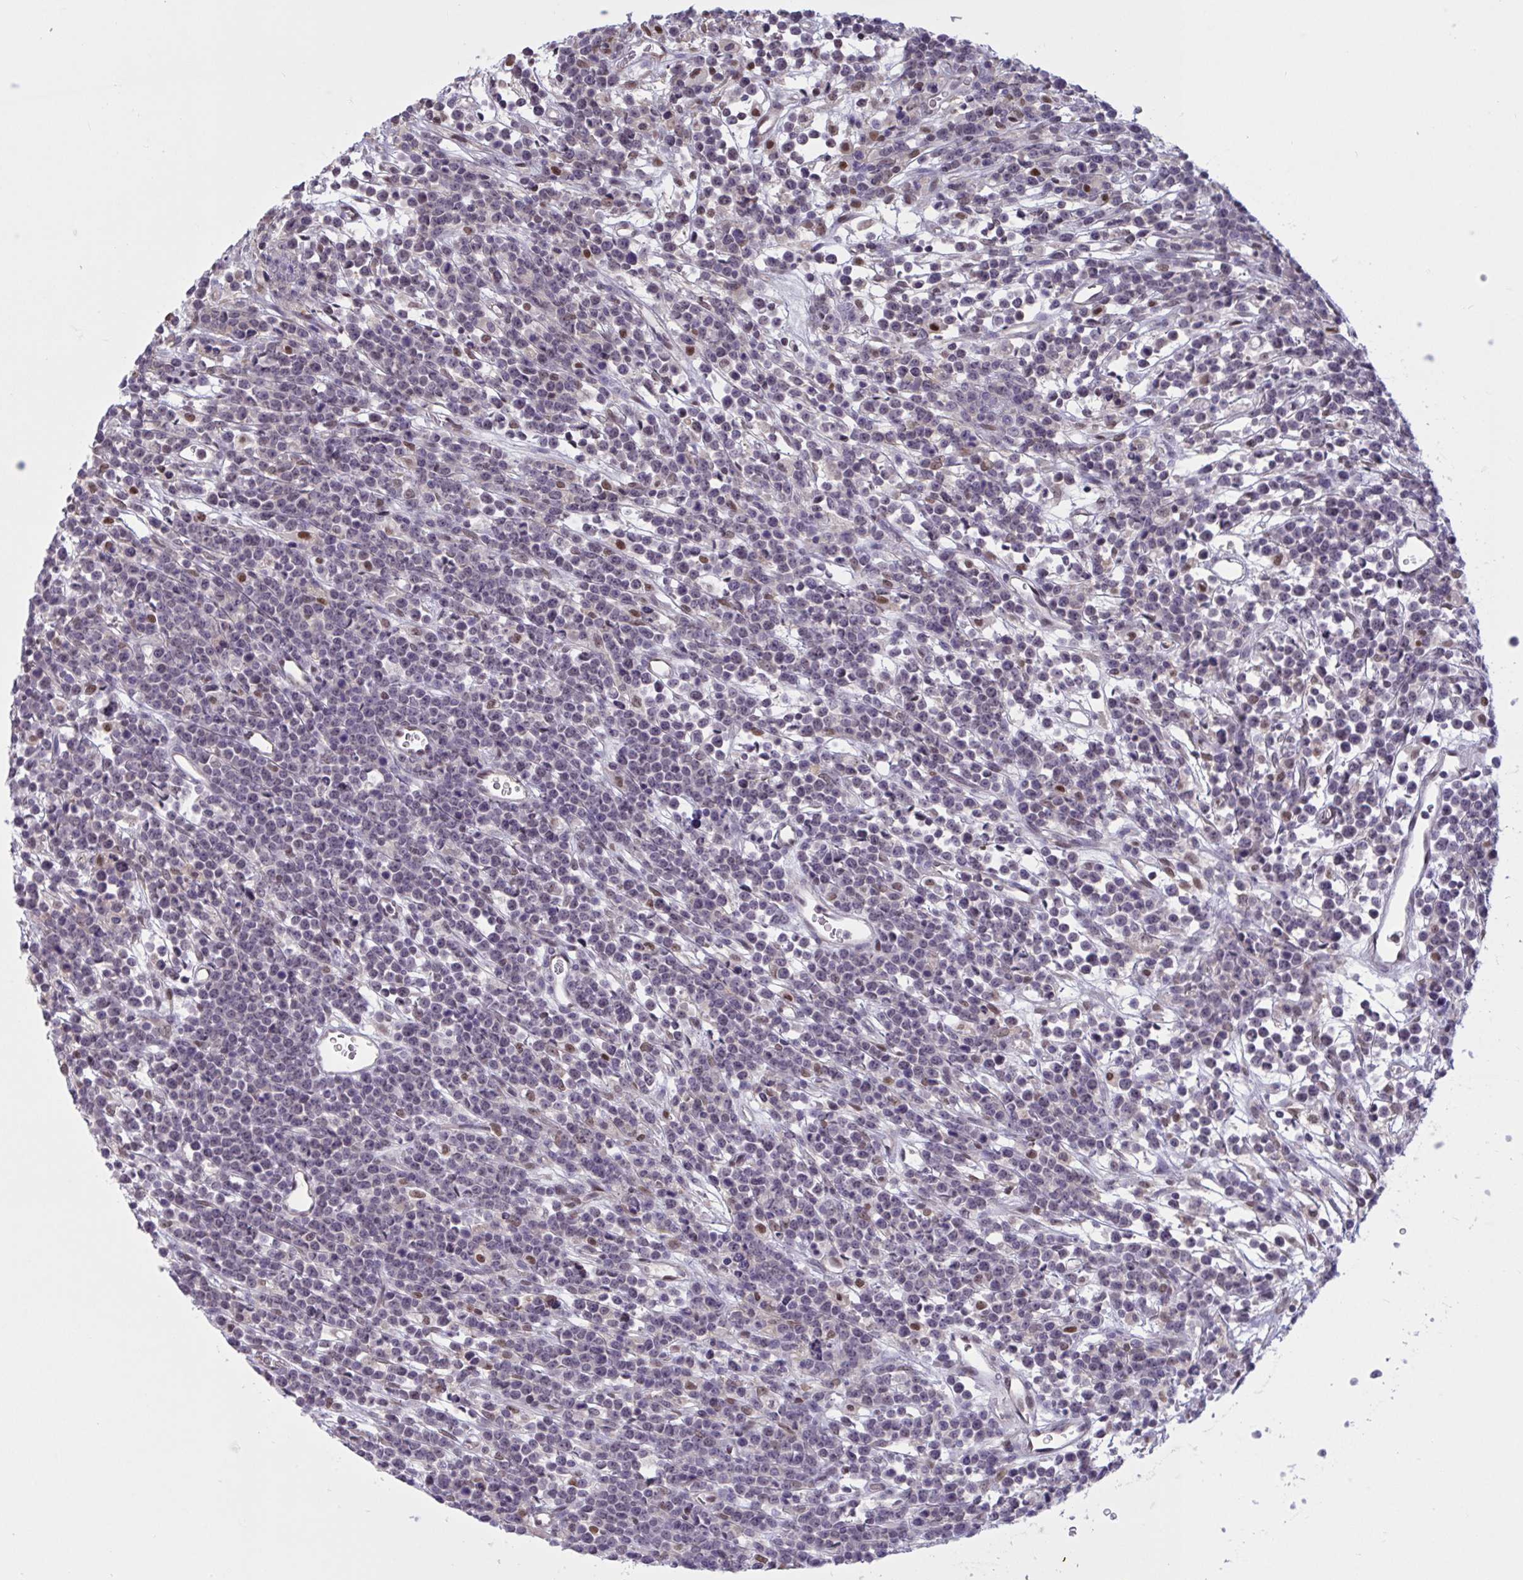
{"staining": {"intensity": "negative", "quantity": "none", "location": "none"}, "tissue": "lymphoma", "cell_type": "Tumor cells", "image_type": "cancer", "snomed": [{"axis": "morphology", "description": "Malignant lymphoma, non-Hodgkin's type, High grade"}, {"axis": "topography", "description": "Ovary"}], "caption": "Protein analysis of lymphoma exhibits no significant positivity in tumor cells.", "gene": "RBL1", "patient": {"sex": "female", "age": 56}}